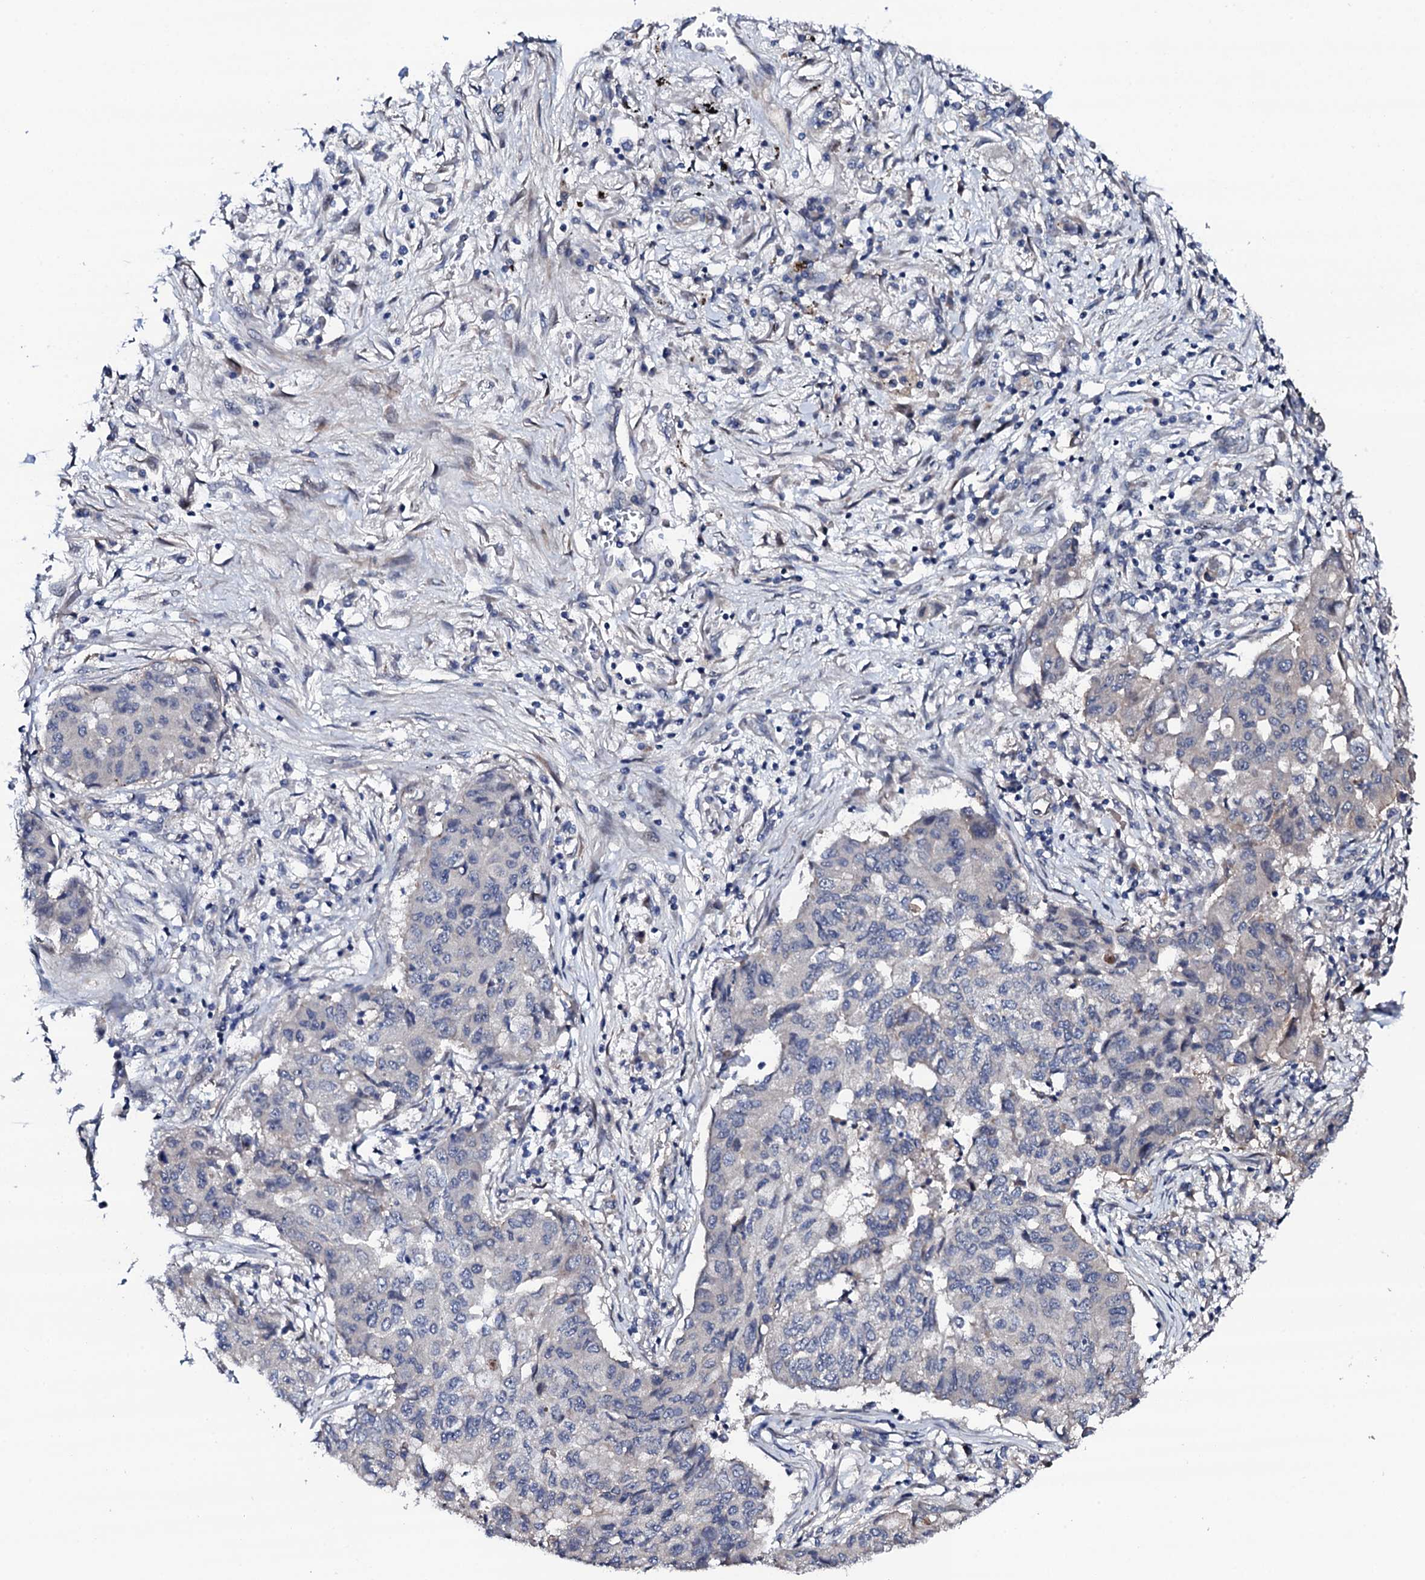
{"staining": {"intensity": "negative", "quantity": "none", "location": "none"}, "tissue": "lung cancer", "cell_type": "Tumor cells", "image_type": "cancer", "snomed": [{"axis": "morphology", "description": "Squamous cell carcinoma, NOS"}, {"axis": "topography", "description": "Lung"}], "caption": "Lung squamous cell carcinoma was stained to show a protein in brown. There is no significant staining in tumor cells.", "gene": "CIAO2A", "patient": {"sex": "male", "age": 74}}